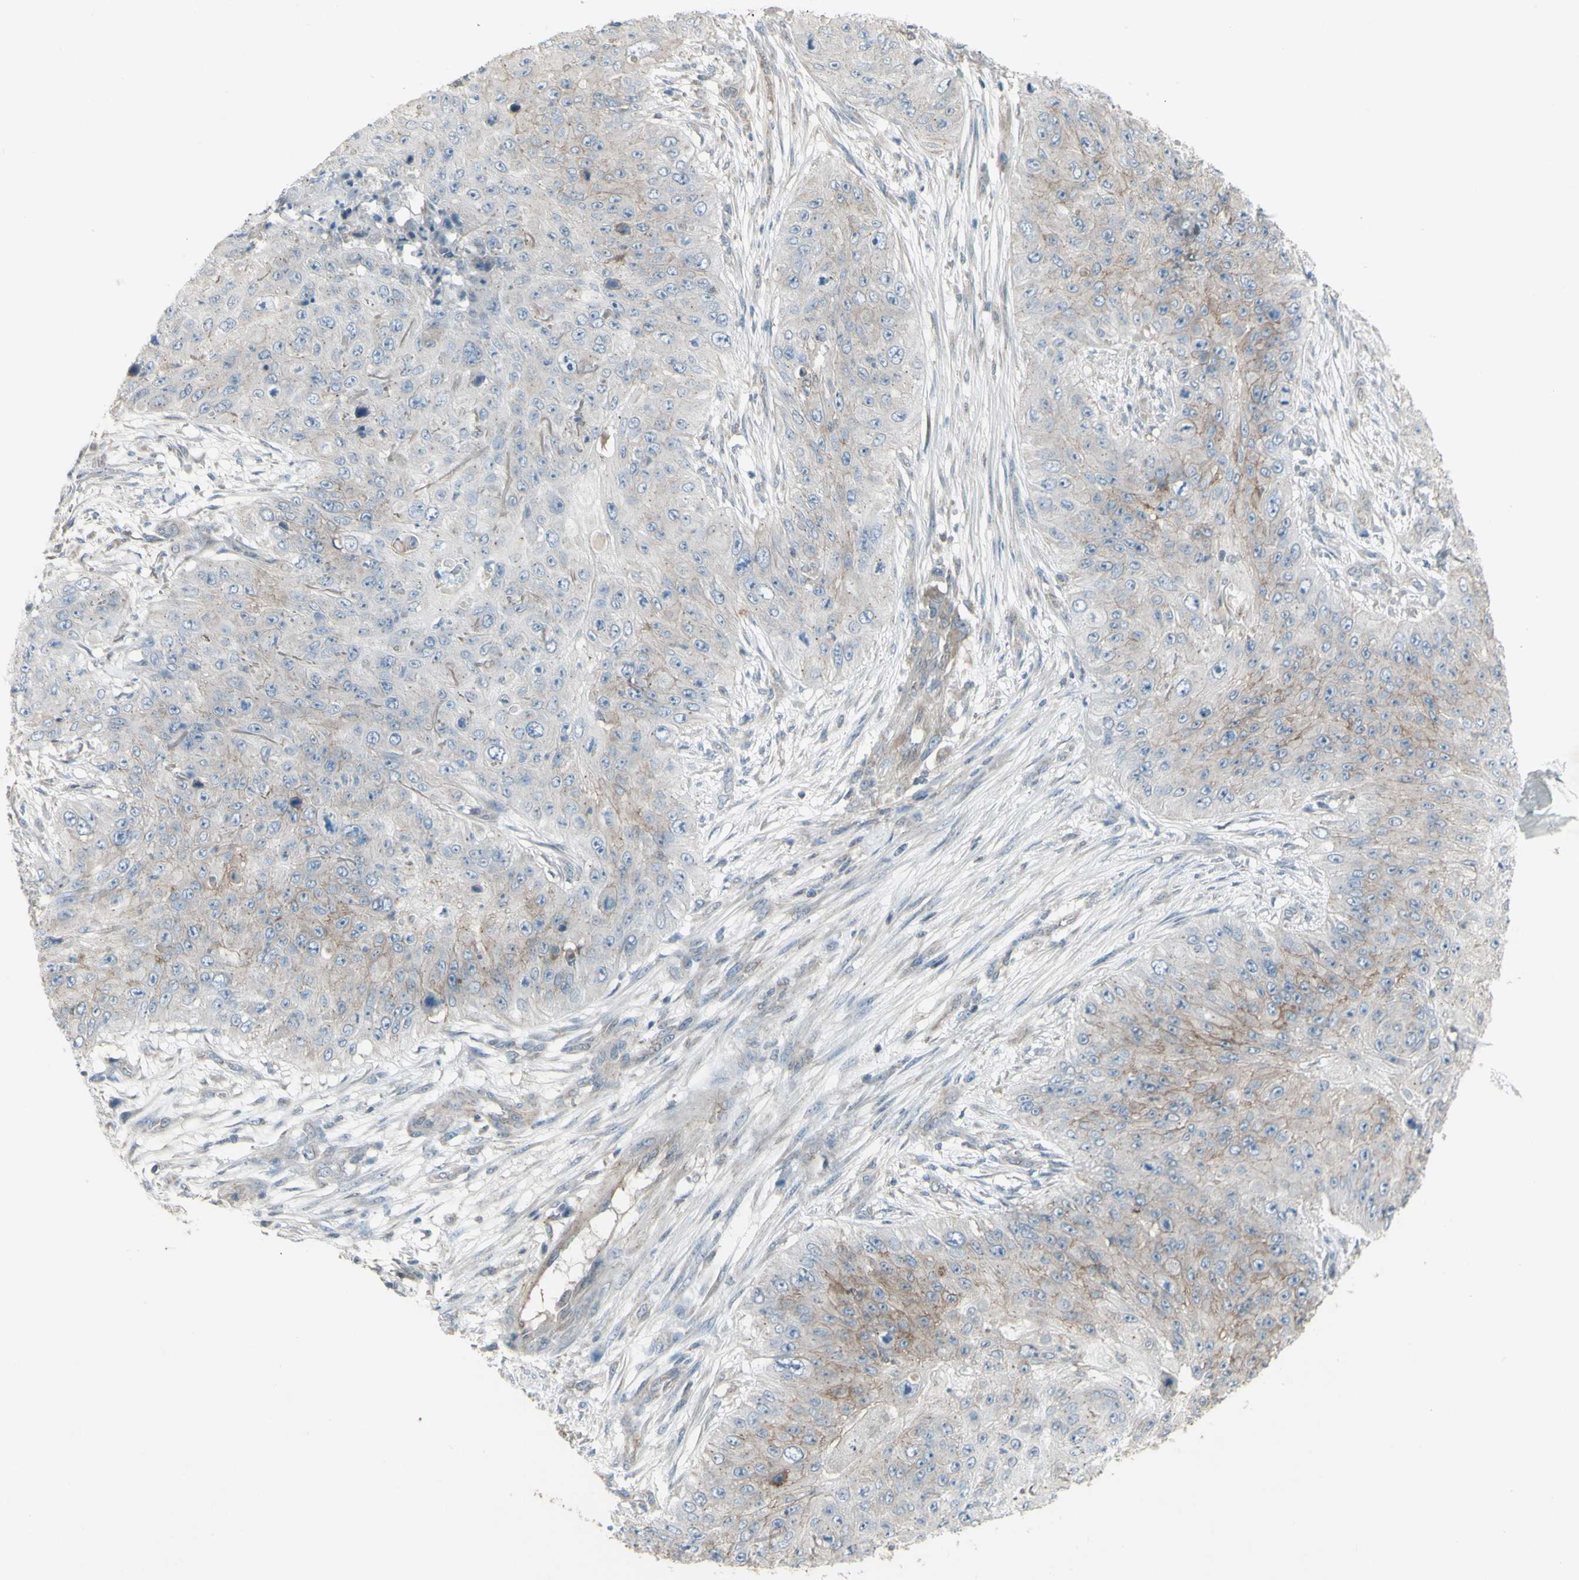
{"staining": {"intensity": "weak", "quantity": "<25%", "location": "cytoplasmic/membranous"}, "tissue": "skin cancer", "cell_type": "Tumor cells", "image_type": "cancer", "snomed": [{"axis": "morphology", "description": "Squamous cell carcinoma, NOS"}, {"axis": "topography", "description": "Skin"}], "caption": "Tumor cells show no significant protein staining in skin cancer.", "gene": "FXYD3", "patient": {"sex": "female", "age": 80}}